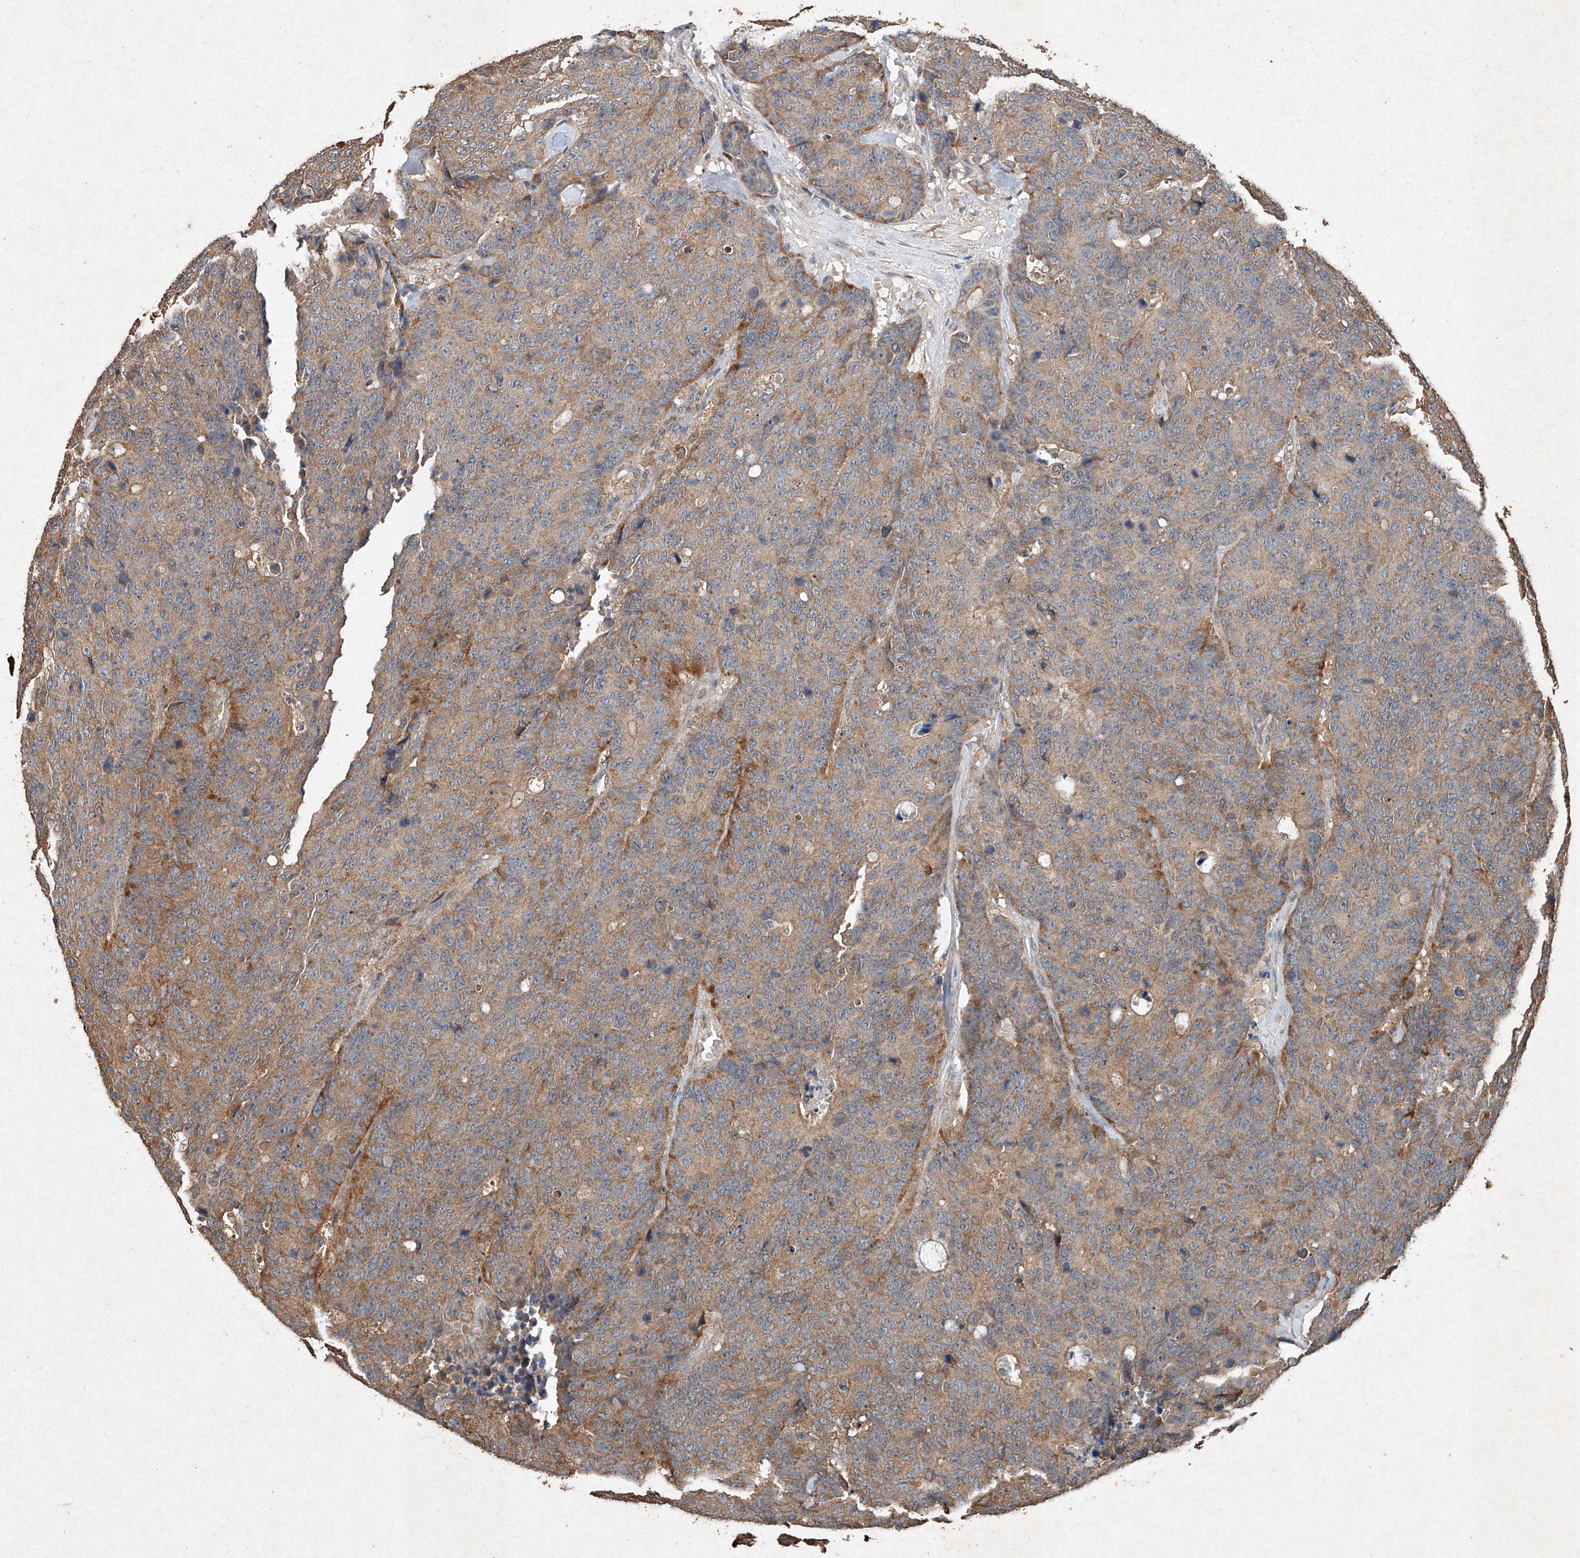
{"staining": {"intensity": "moderate", "quantity": ">75%", "location": "cytoplasmic/membranous"}, "tissue": "colorectal cancer", "cell_type": "Tumor cells", "image_type": "cancer", "snomed": [{"axis": "morphology", "description": "Adenocarcinoma, NOS"}, {"axis": "topography", "description": "Colon"}], "caption": "Immunohistochemistry (IHC) of human colorectal cancer (adenocarcinoma) exhibits medium levels of moderate cytoplasmic/membranous staining in about >75% of tumor cells.", "gene": "STK3", "patient": {"sex": "female", "age": 86}}